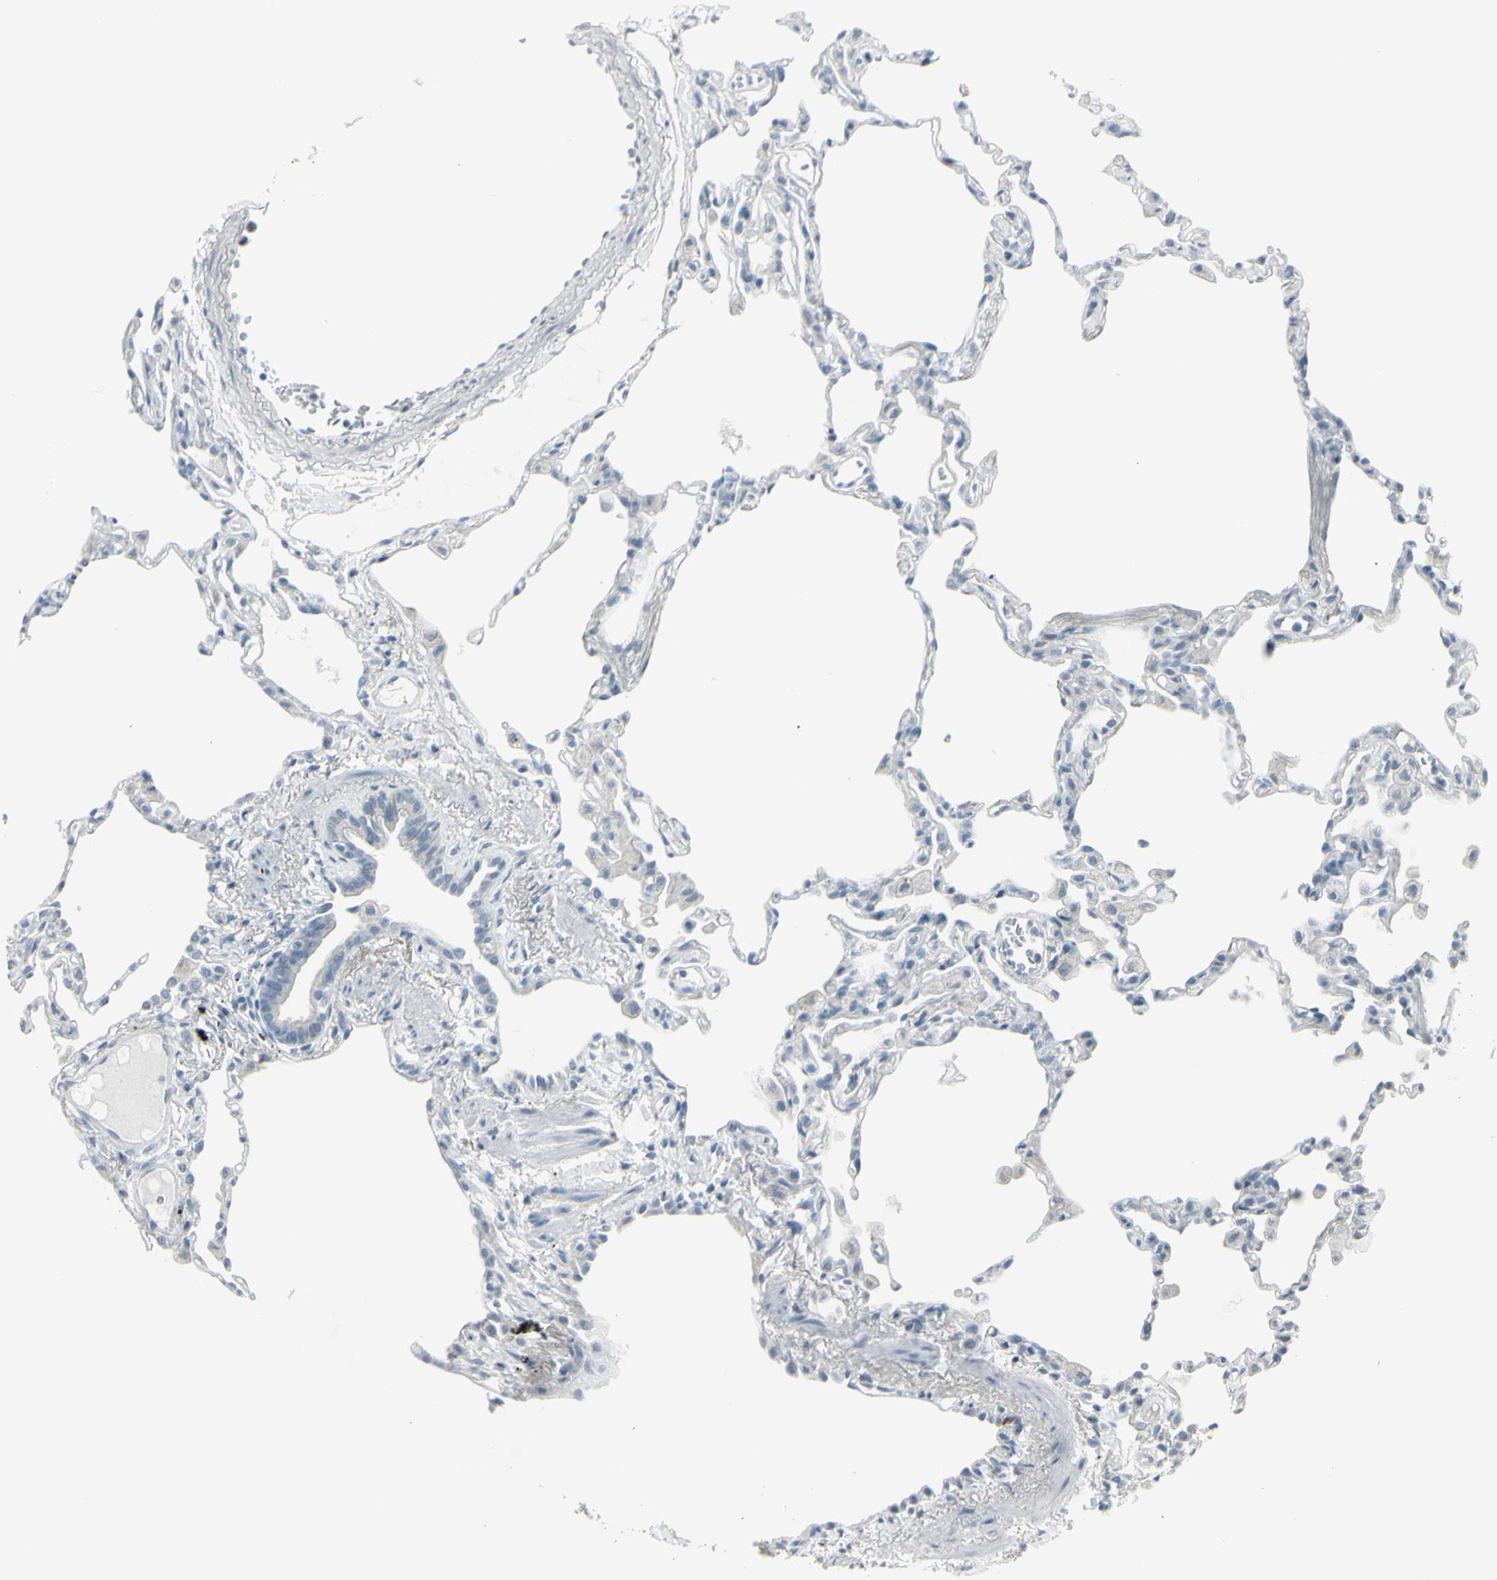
{"staining": {"intensity": "negative", "quantity": "none", "location": "none"}, "tissue": "lung", "cell_type": "Alveolar cells", "image_type": "normal", "snomed": [{"axis": "morphology", "description": "Normal tissue, NOS"}, {"axis": "topography", "description": "Lung"}], "caption": "High power microscopy image of an immunohistochemistry (IHC) histopathology image of benign lung, revealing no significant positivity in alveolar cells. (DAB (3,3'-diaminobenzidine) immunohistochemistry (IHC) with hematoxylin counter stain).", "gene": "RAB3A", "patient": {"sex": "female", "age": 49}}